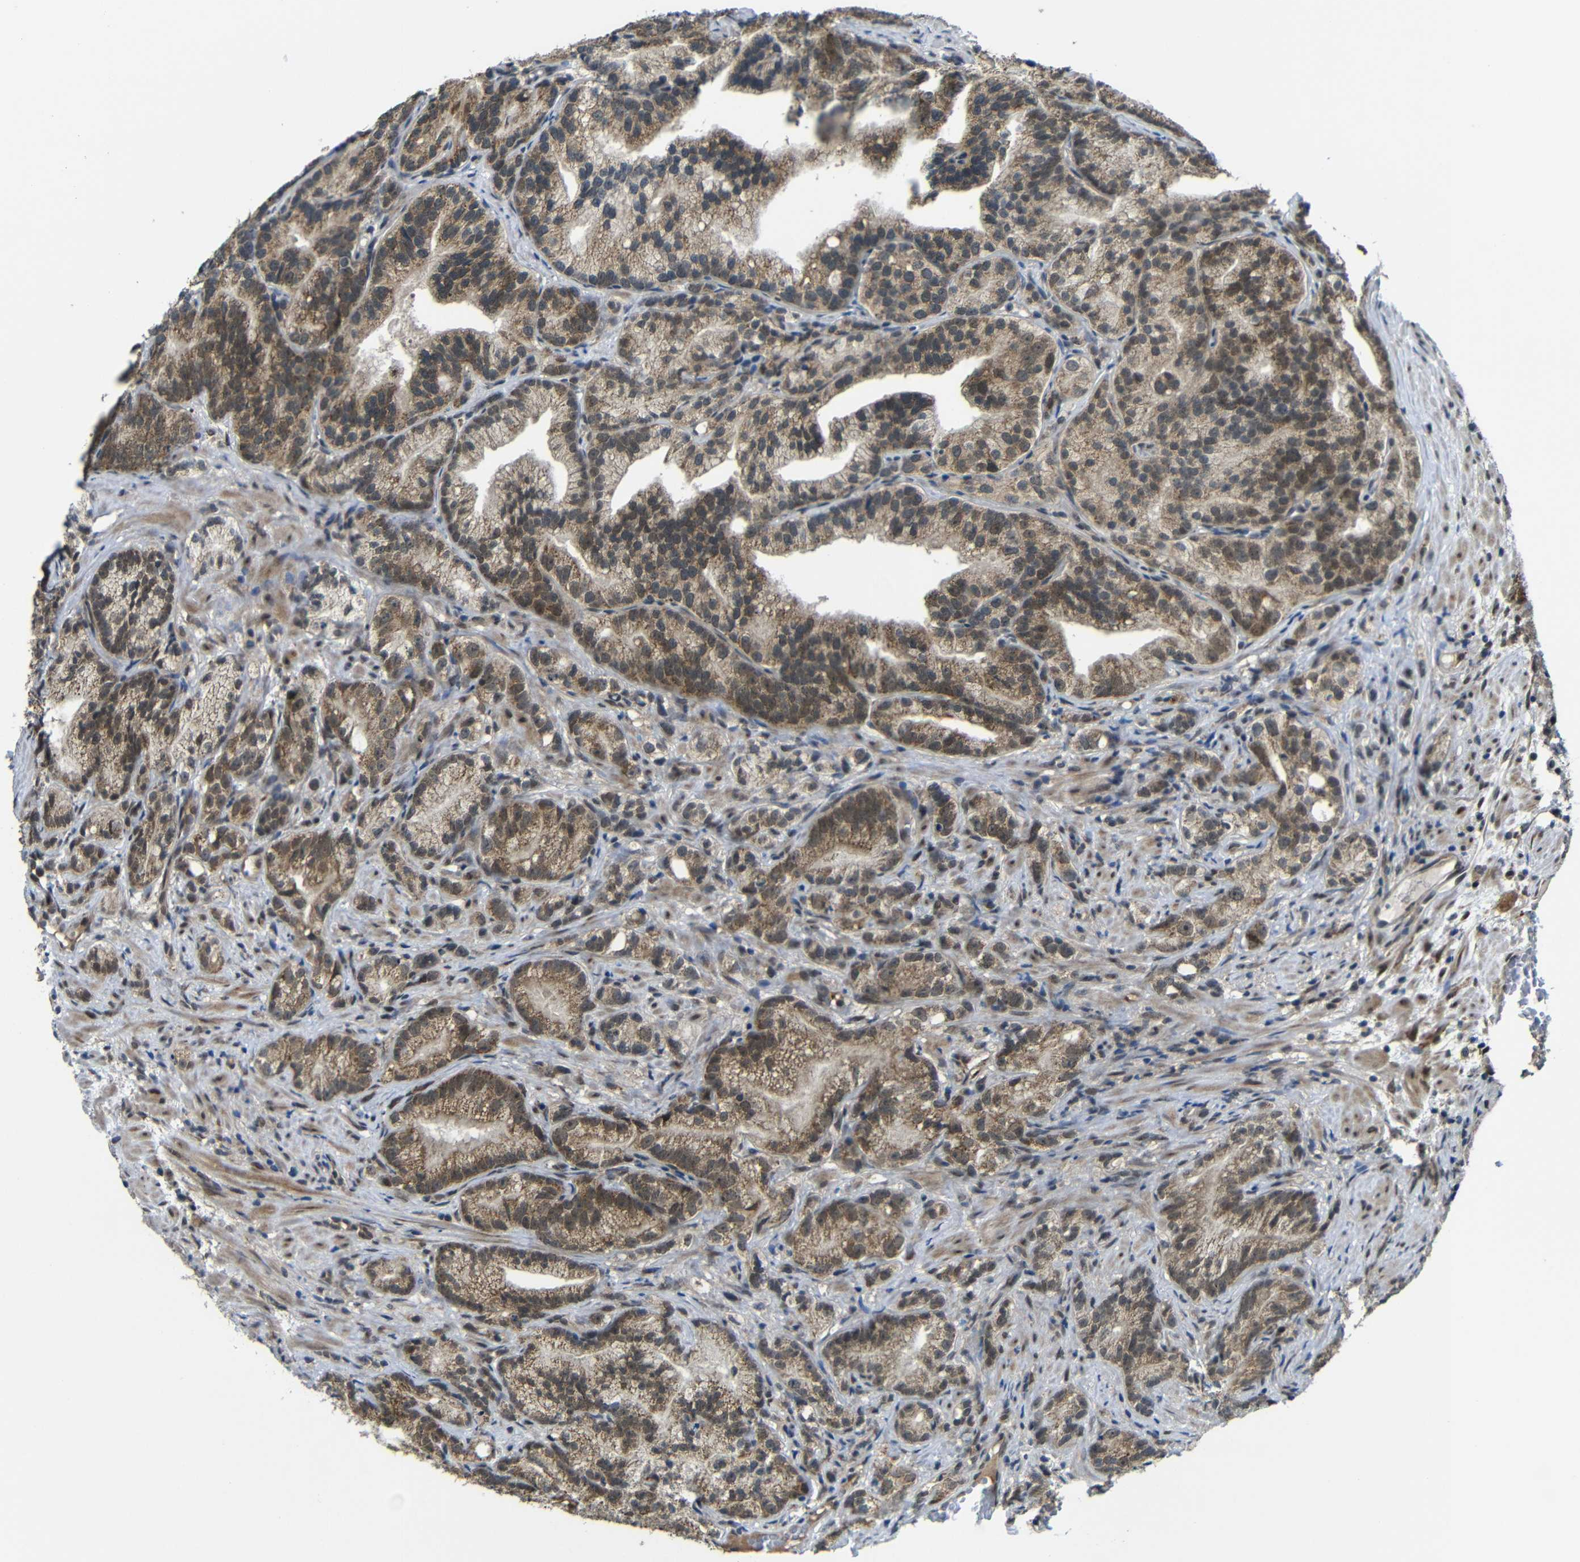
{"staining": {"intensity": "moderate", "quantity": "25%-75%", "location": "cytoplasmic/membranous"}, "tissue": "prostate cancer", "cell_type": "Tumor cells", "image_type": "cancer", "snomed": [{"axis": "morphology", "description": "Adenocarcinoma, Low grade"}, {"axis": "topography", "description": "Prostate"}], "caption": "About 25%-75% of tumor cells in human low-grade adenocarcinoma (prostate) show moderate cytoplasmic/membranous protein staining as visualized by brown immunohistochemical staining.", "gene": "FAM172A", "patient": {"sex": "male", "age": 89}}